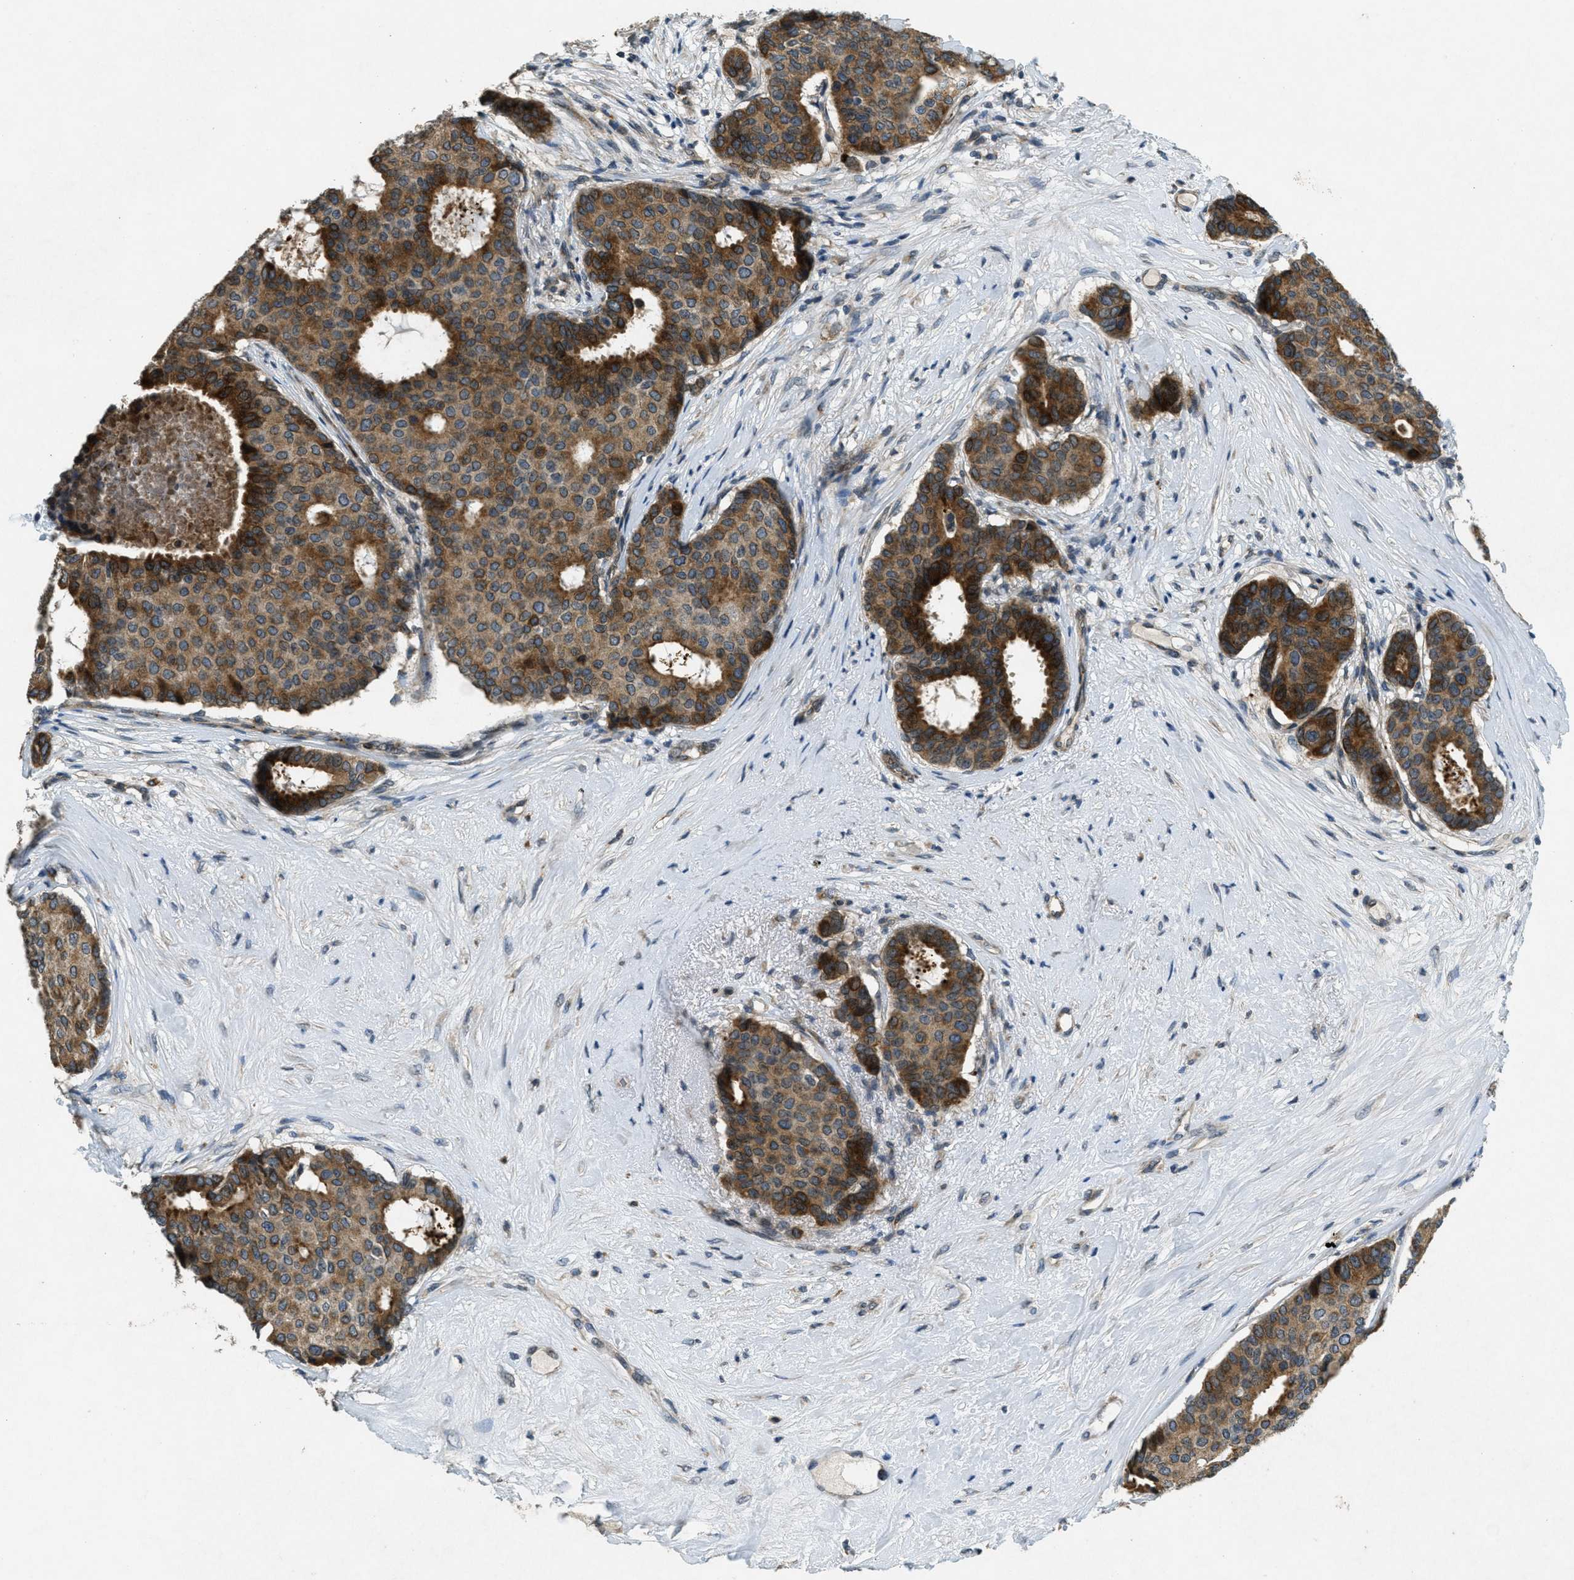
{"staining": {"intensity": "strong", "quantity": ">75%", "location": "cytoplasmic/membranous"}, "tissue": "breast cancer", "cell_type": "Tumor cells", "image_type": "cancer", "snomed": [{"axis": "morphology", "description": "Duct carcinoma"}, {"axis": "topography", "description": "Breast"}], "caption": "This is an image of IHC staining of invasive ductal carcinoma (breast), which shows strong staining in the cytoplasmic/membranous of tumor cells.", "gene": "RAB3D", "patient": {"sex": "female", "age": 75}}